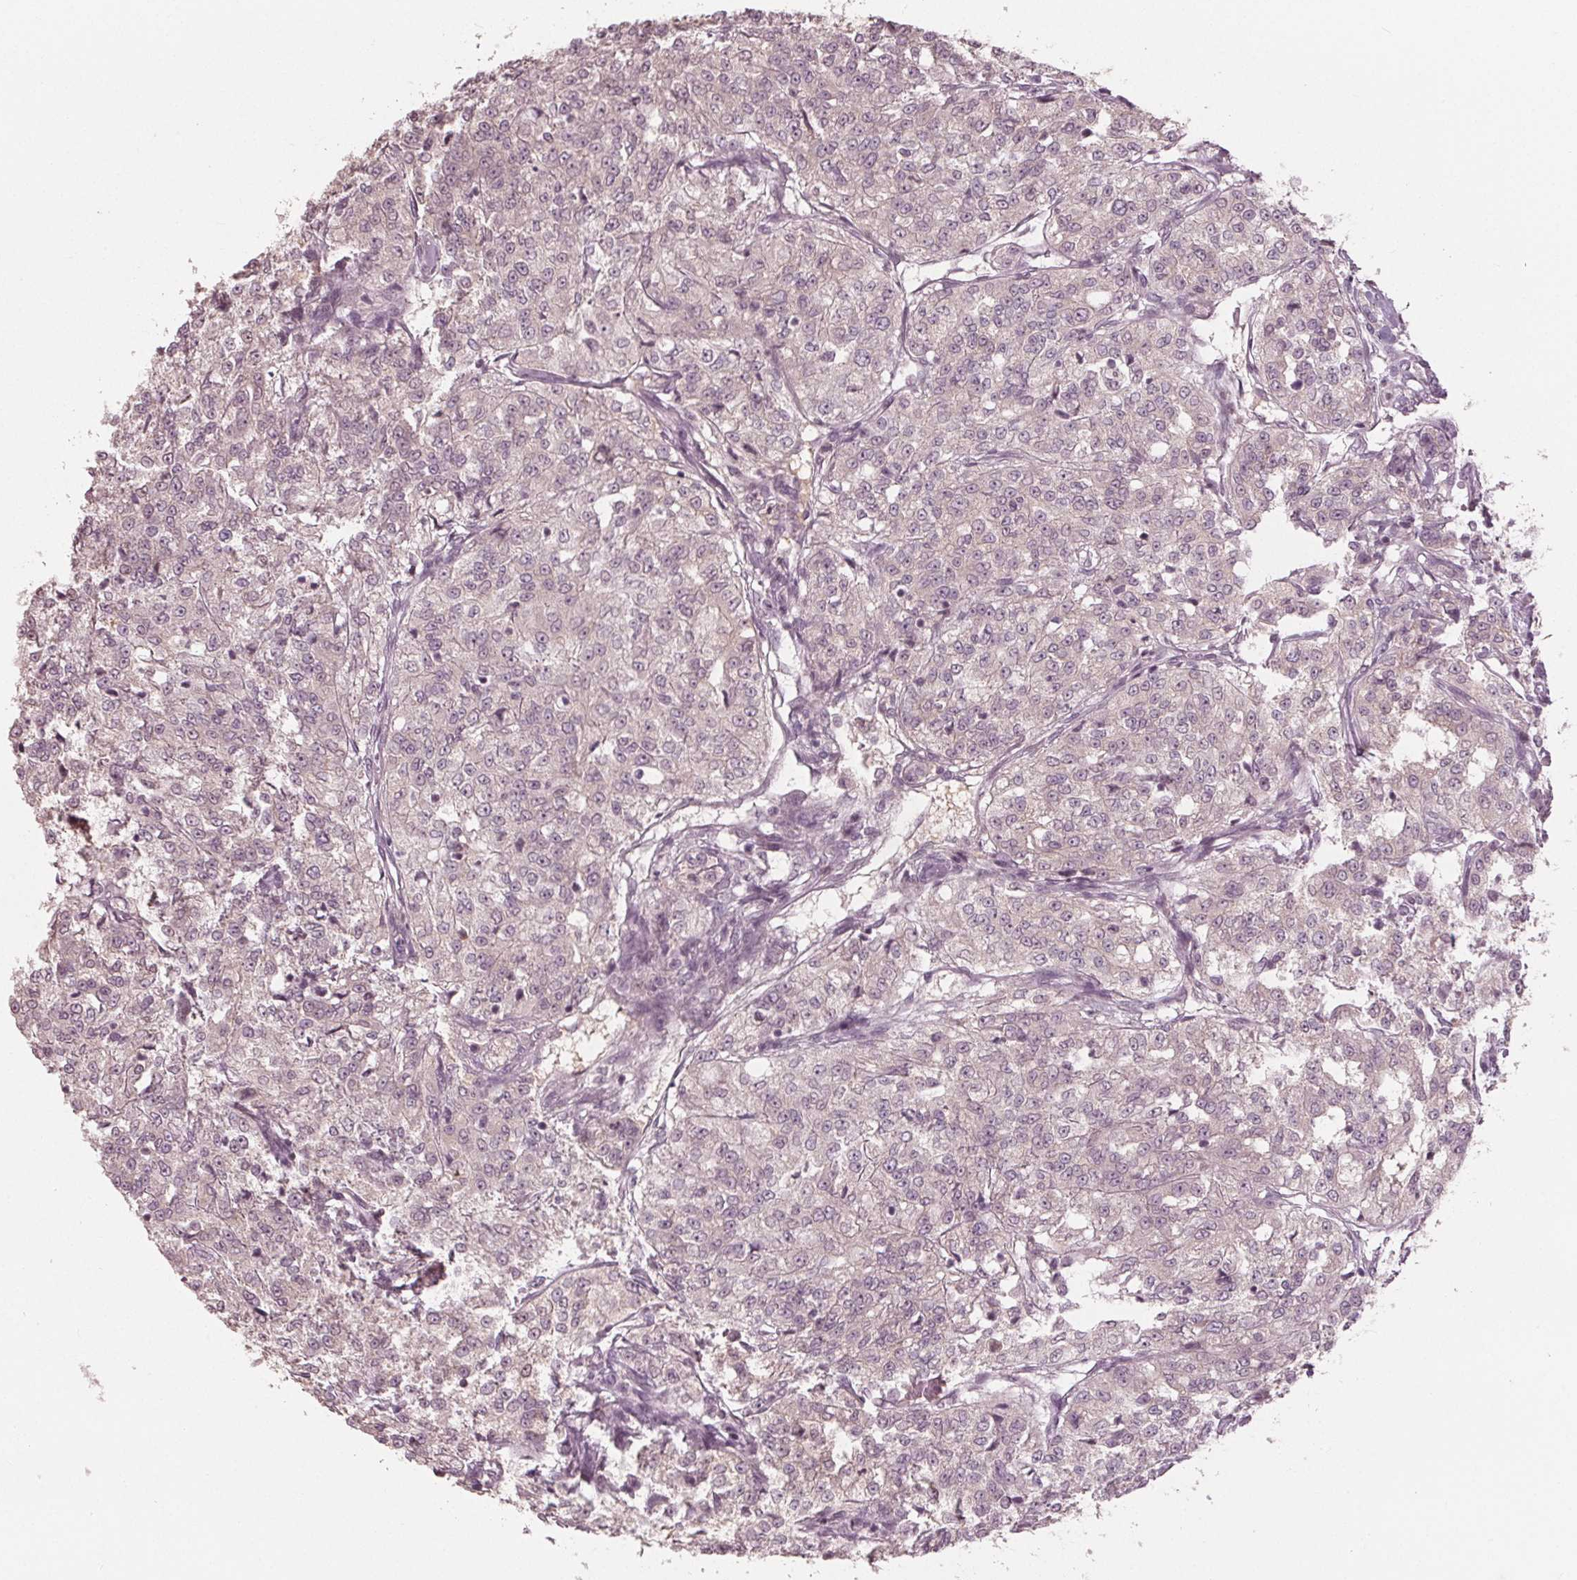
{"staining": {"intensity": "negative", "quantity": "none", "location": "none"}, "tissue": "renal cancer", "cell_type": "Tumor cells", "image_type": "cancer", "snomed": [{"axis": "morphology", "description": "Adenocarcinoma, NOS"}, {"axis": "topography", "description": "Kidney"}], "caption": "Tumor cells are negative for protein expression in human adenocarcinoma (renal). The staining is performed using DAB brown chromogen with nuclei counter-stained in using hematoxylin.", "gene": "CXCL16", "patient": {"sex": "female", "age": 63}}